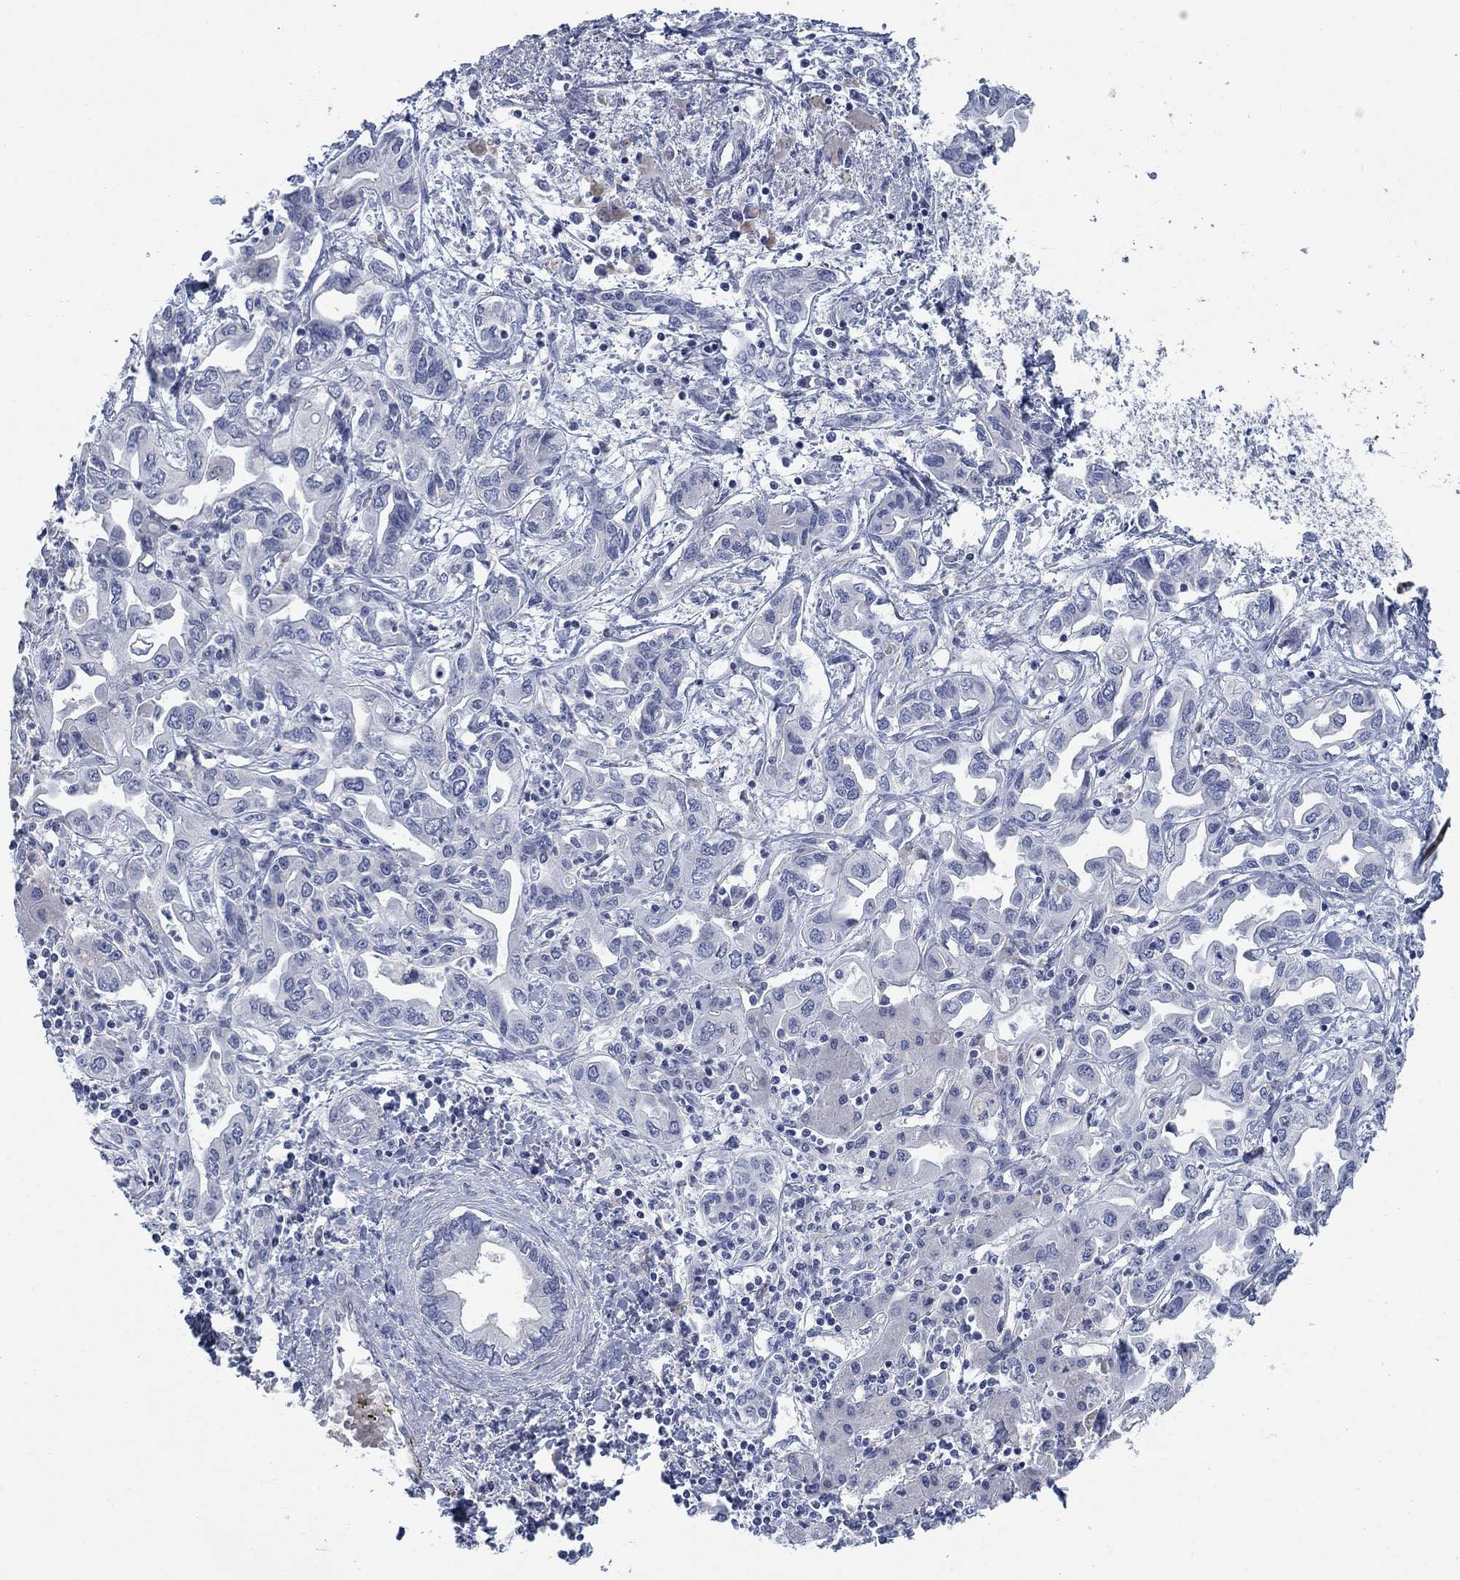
{"staining": {"intensity": "negative", "quantity": "none", "location": "none"}, "tissue": "liver cancer", "cell_type": "Tumor cells", "image_type": "cancer", "snomed": [{"axis": "morphology", "description": "Cholangiocarcinoma"}, {"axis": "topography", "description": "Liver"}], "caption": "The photomicrograph shows no significant positivity in tumor cells of liver cancer.", "gene": "DNER", "patient": {"sex": "female", "age": 64}}